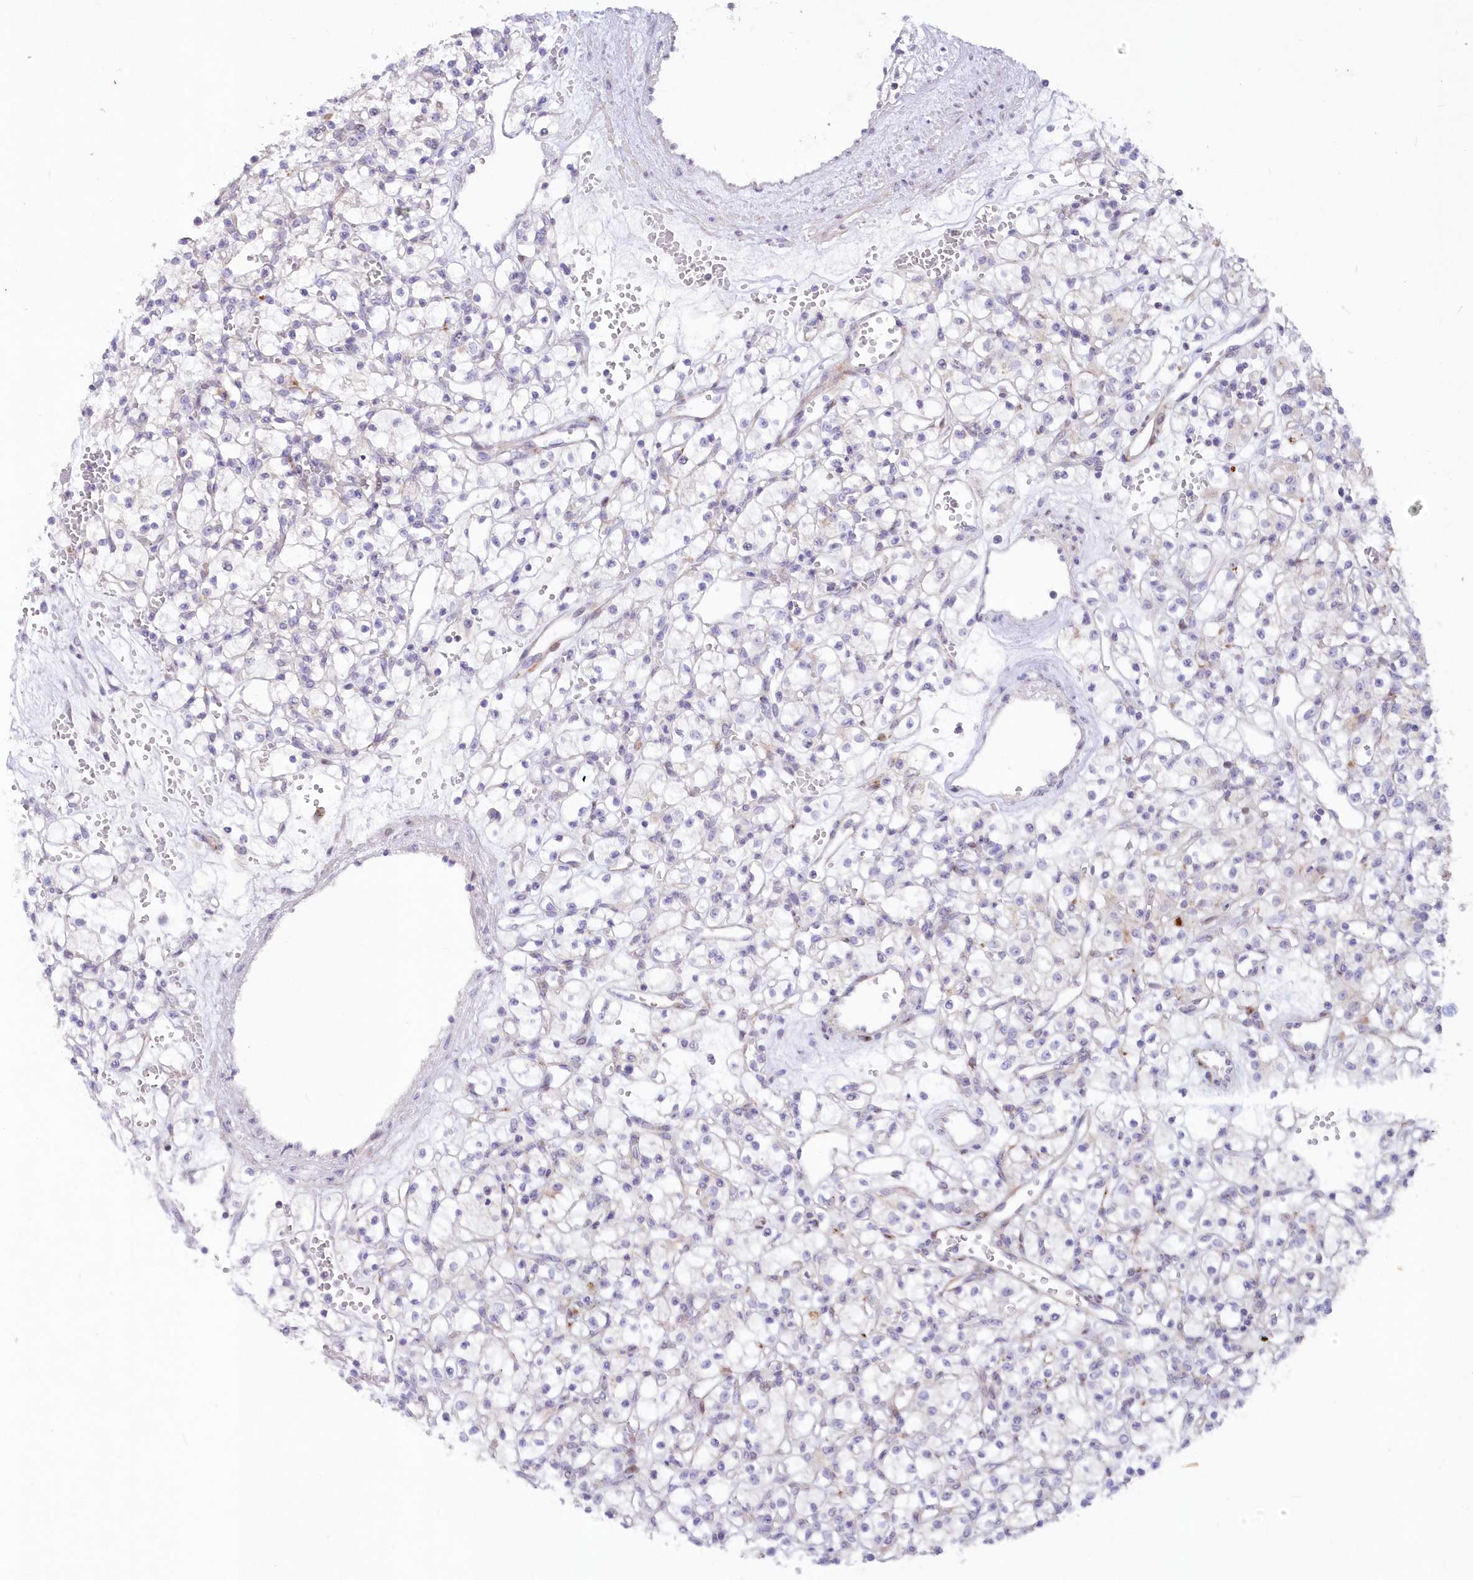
{"staining": {"intensity": "negative", "quantity": "none", "location": "none"}, "tissue": "renal cancer", "cell_type": "Tumor cells", "image_type": "cancer", "snomed": [{"axis": "morphology", "description": "Adenocarcinoma, NOS"}, {"axis": "topography", "description": "Kidney"}], "caption": "The photomicrograph exhibits no significant expression in tumor cells of renal adenocarcinoma.", "gene": "SNED1", "patient": {"sex": "female", "age": 59}}